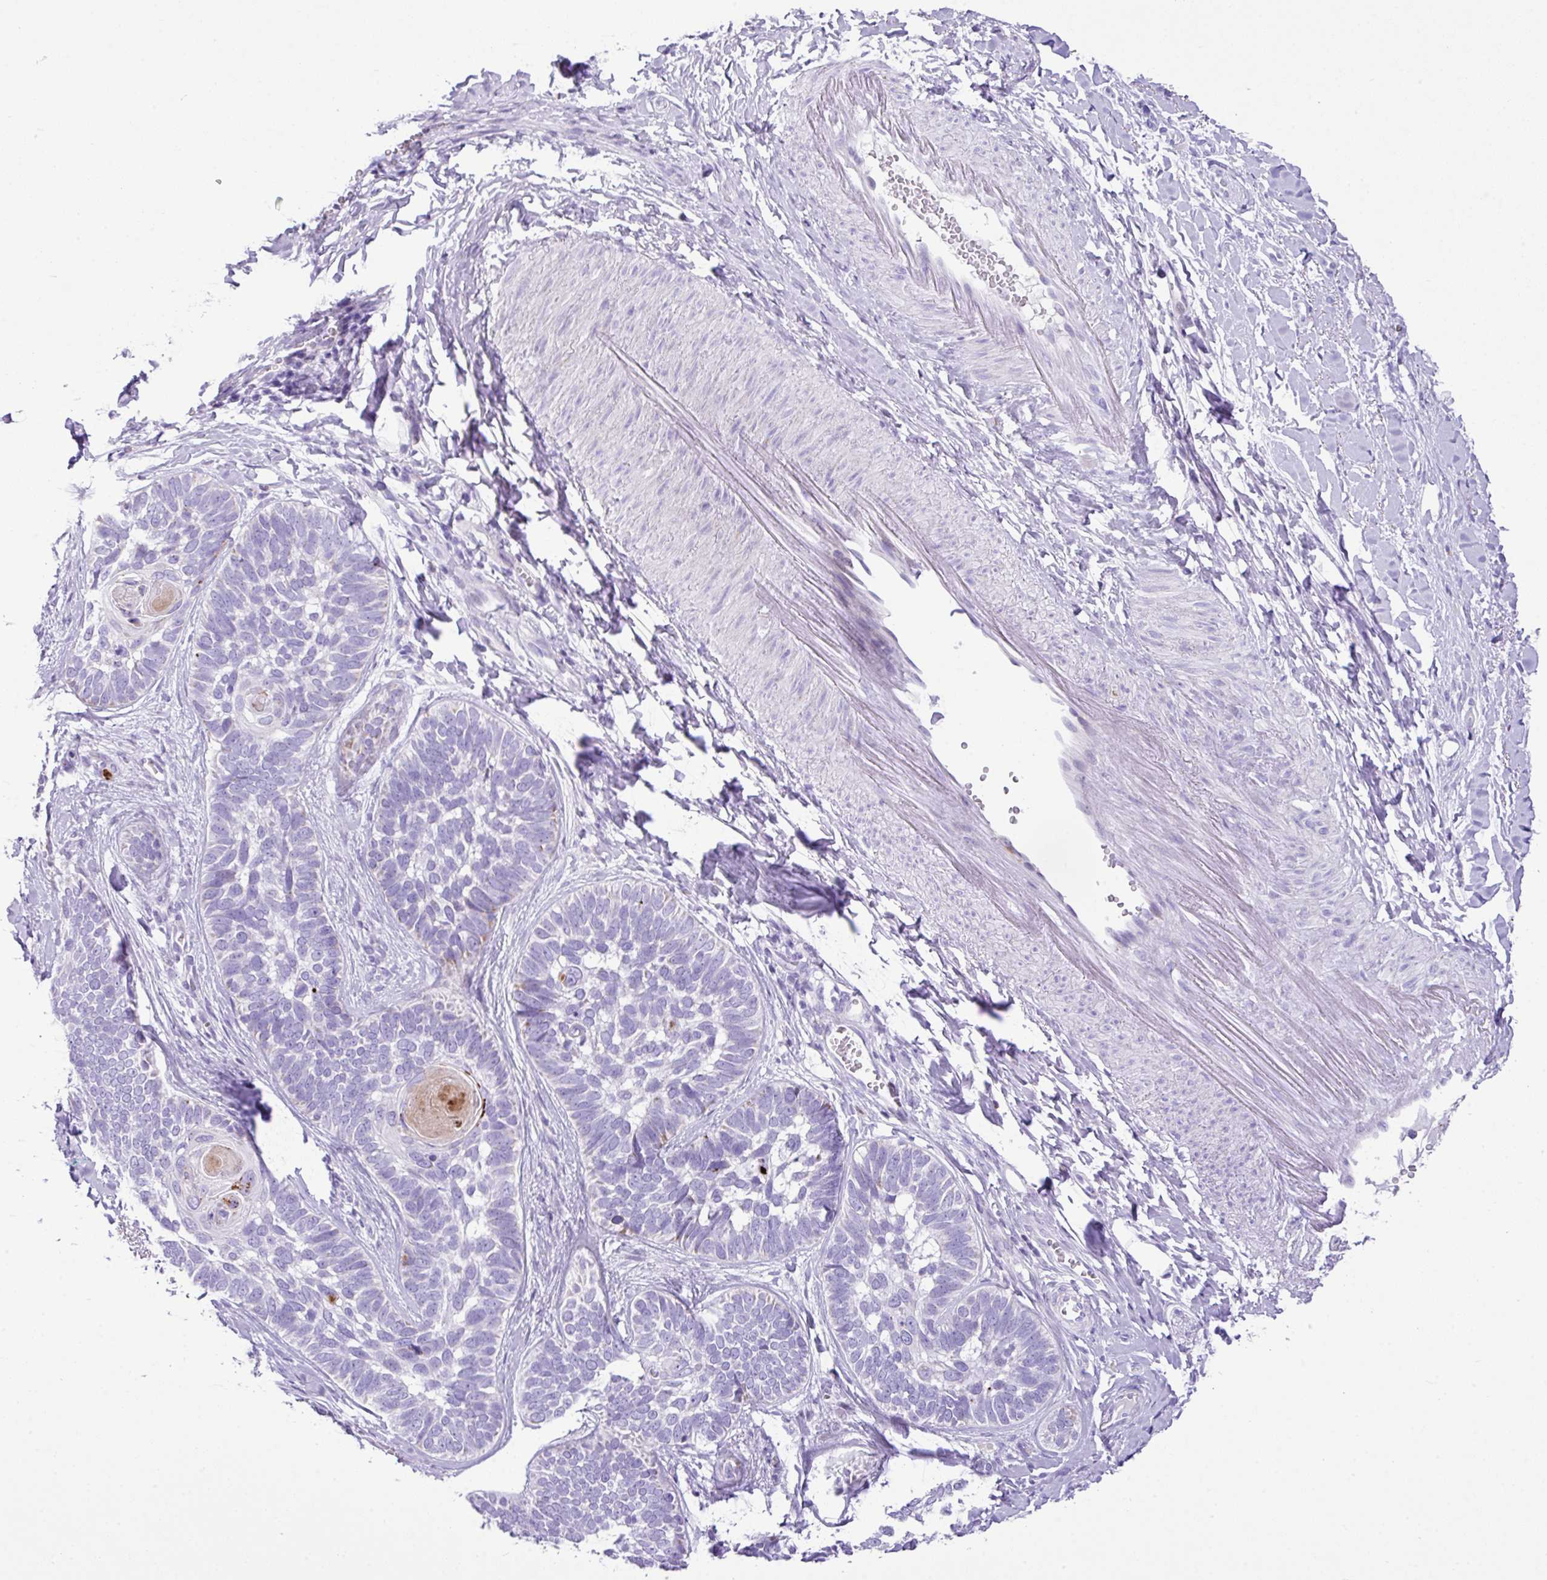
{"staining": {"intensity": "negative", "quantity": "none", "location": "none"}, "tissue": "skin cancer", "cell_type": "Tumor cells", "image_type": "cancer", "snomed": [{"axis": "morphology", "description": "Basal cell carcinoma"}, {"axis": "topography", "description": "Skin"}], "caption": "High power microscopy image of an immunohistochemistry (IHC) histopathology image of basal cell carcinoma (skin), revealing no significant expression in tumor cells.", "gene": "RCAN2", "patient": {"sex": "male", "age": 62}}